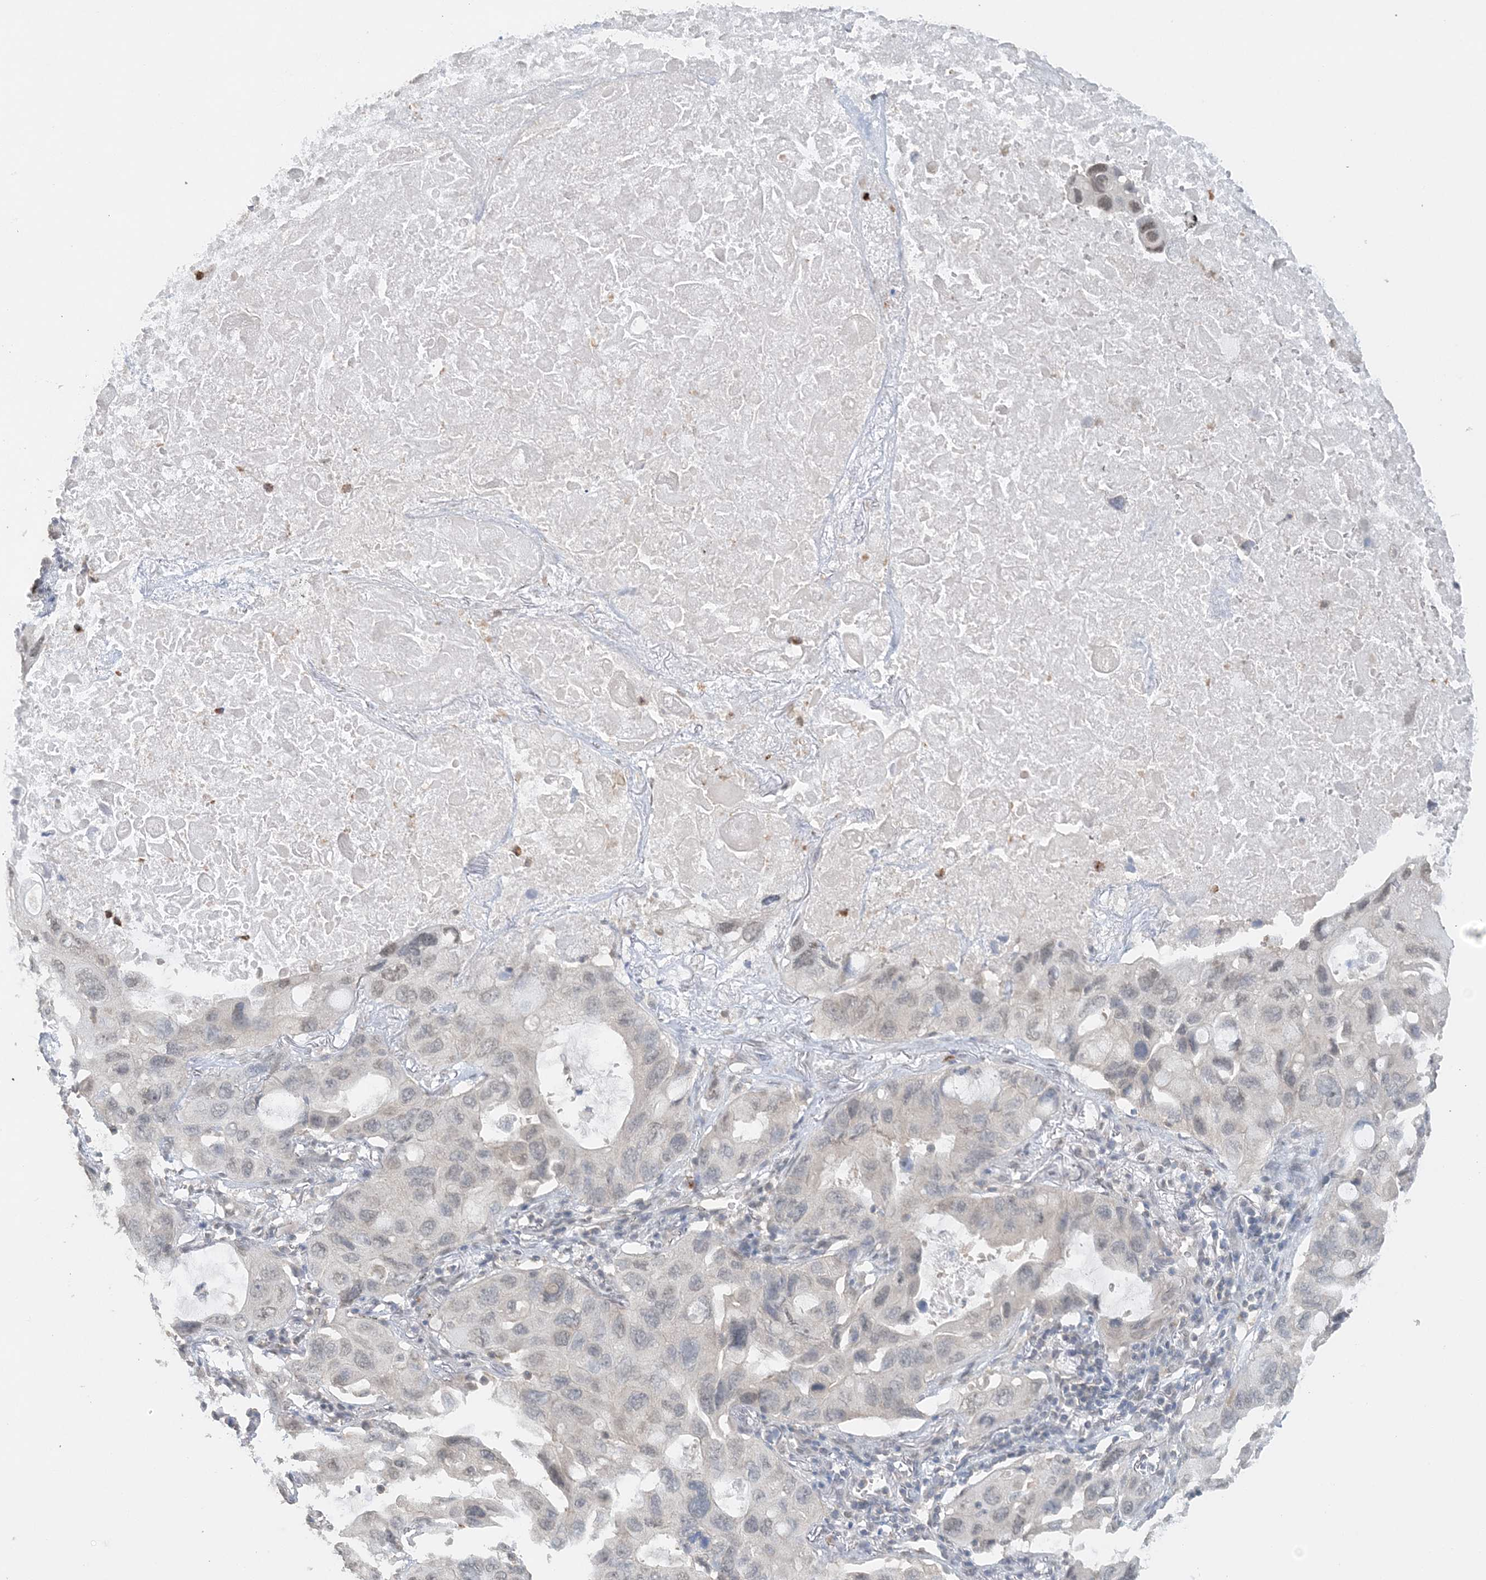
{"staining": {"intensity": "negative", "quantity": "none", "location": "none"}, "tissue": "lung cancer", "cell_type": "Tumor cells", "image_type": "cancer", "snomed": [{"axis": "morphology", "description": "Squamous cell carcinoma, NOS"}, {"axis": "topography", "description": "Lung"}], "caption": "Tumor cells are negative for protein expression in human lung cancer. Brightfield microscopy of immunohistochemistry stained with DAB (brown) and hematoxylin (blue), captured at high magnification.", "gene": "FAM110A", "patient": {"sex": "female", "age": 73}}